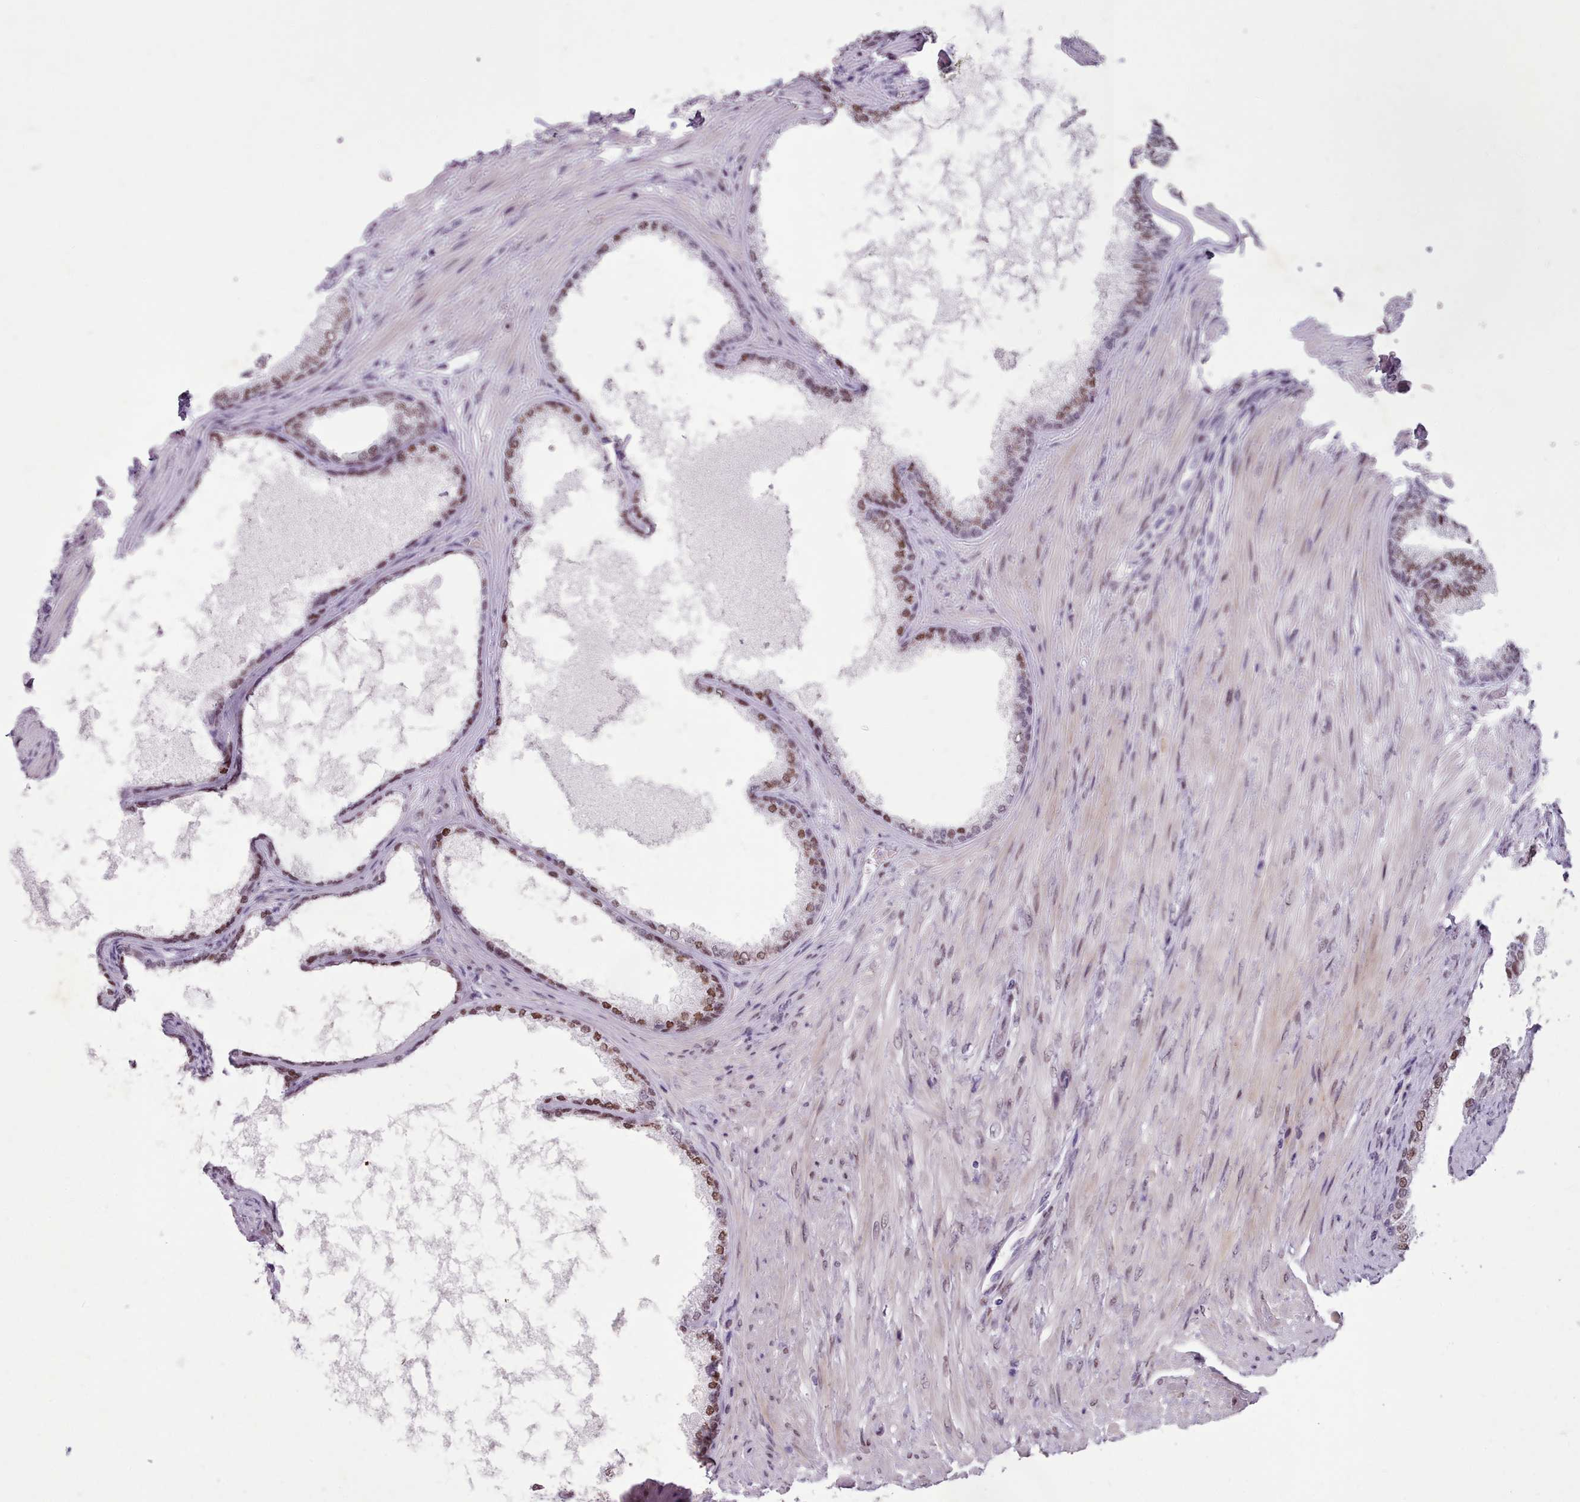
{"staining": {"intensity": "moderate", "quantity": ">75%", "location": "nuclear"}, "tissue": "prostate", "cell_type": "Glandular cells", "image_type": "normal", "snomed": [{"axis": "morphology", "description": "Normal tissue, NOS"}, {"axis": "topography", "description": "Prostate"}], "caption": "Protein staining demonstrates moderate nuclear expression in approximately >75% of glandular cells in benign prostate.", "gene": "KCNT2", "patient": {"sex": "male", "age": 76}}